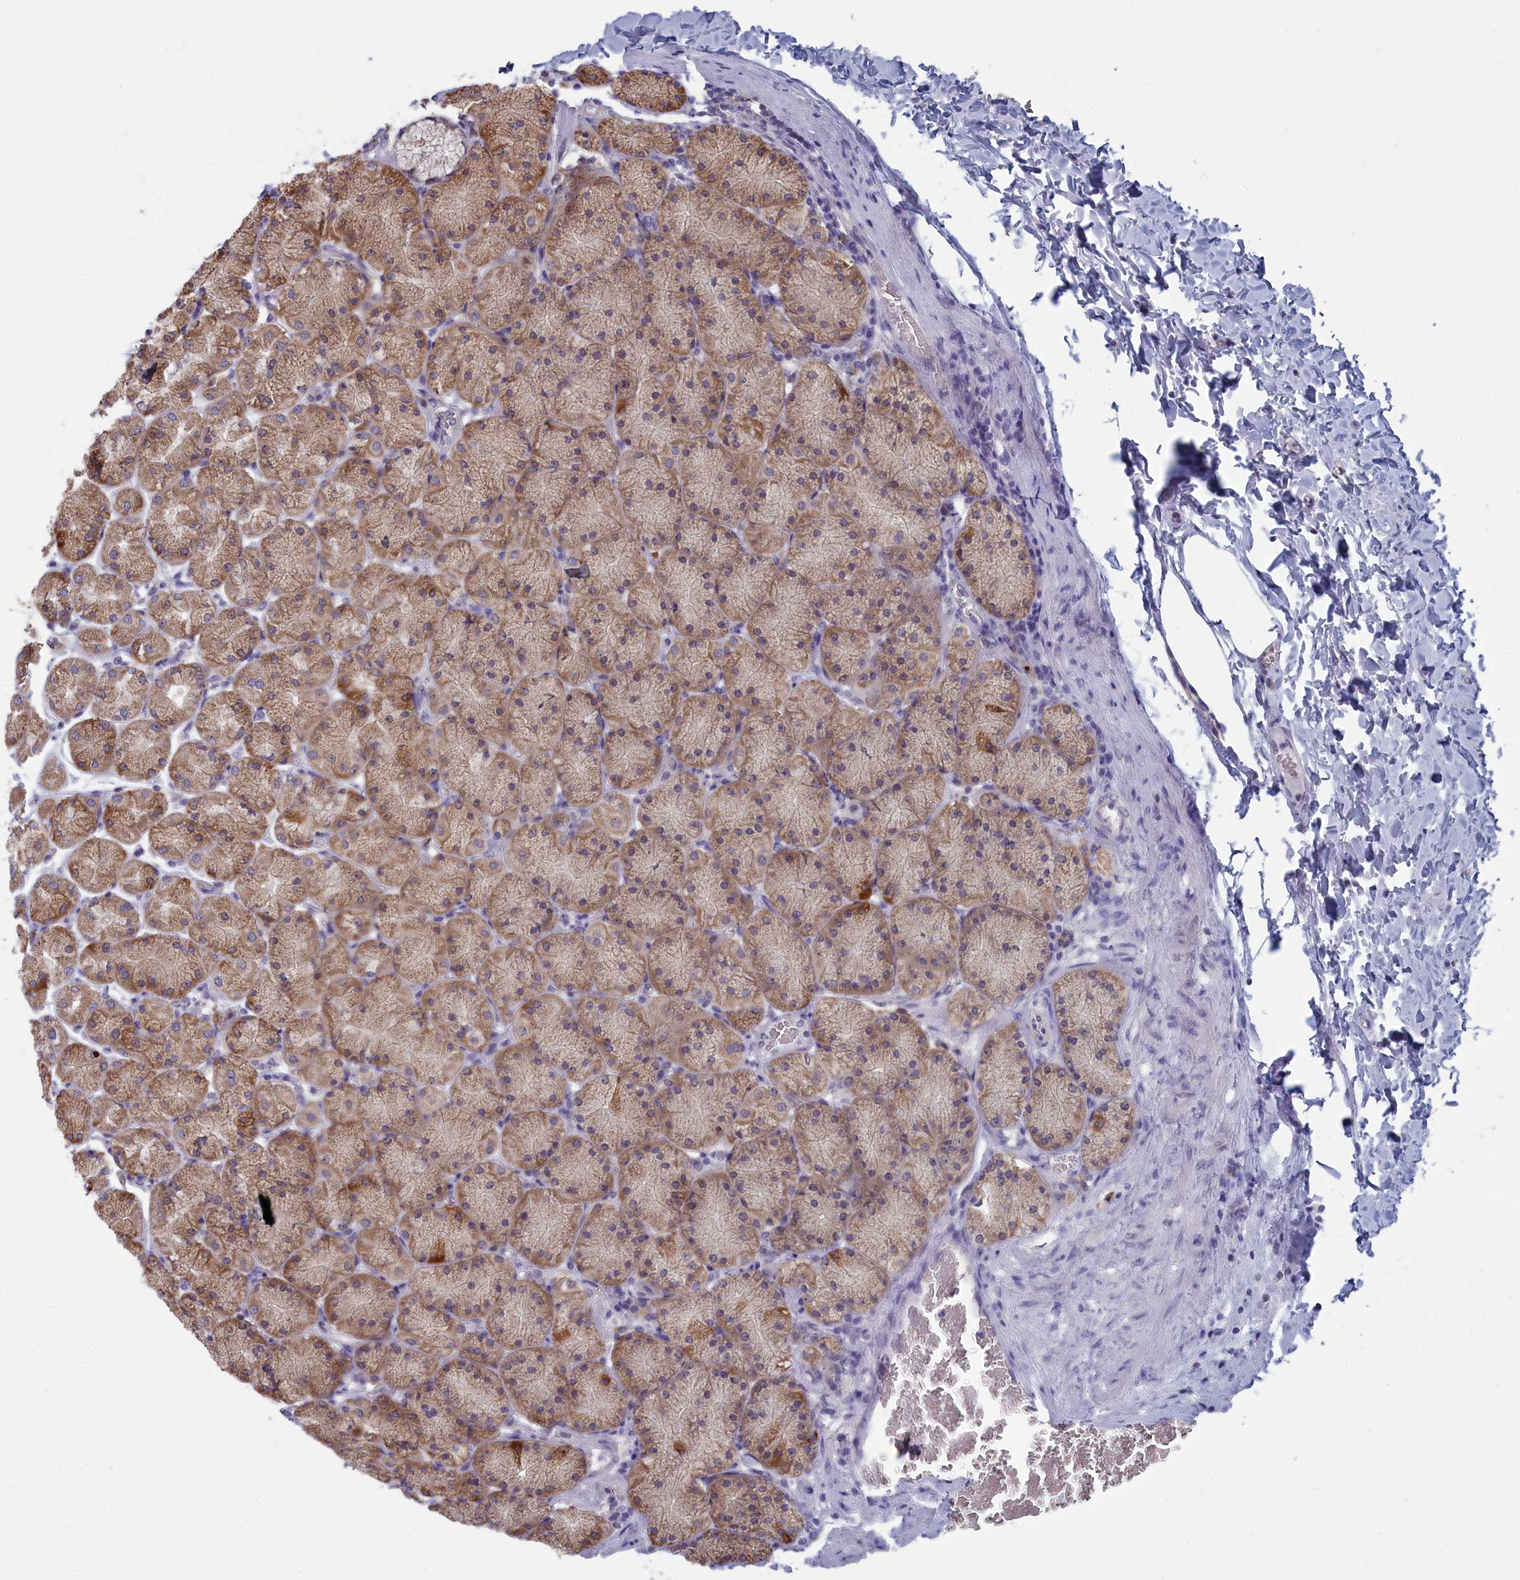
{"staining": {"intensity": "moderate", "quantity": ">75%", "location": "cytoplasmic/membranous,nuclear"}, "tissue": "stomach", "cell_type": "Glandular cells", "image_type": "normal", "snomed": [{"axis": "morphology", "description": "Normal tissue, NOS"}, {"axis": "topography", "description": "Stomach, upper"}], "caption": "A brown stain shows moderate cytoplasmic/membranous,nuclear staining of a protein in glandular cells of unremarkable human stomach. (Brightfield microscopy of DAB IHC at high magnification).", "gene": "MRI1", "patient": {"sex": "female", "age": 56}}